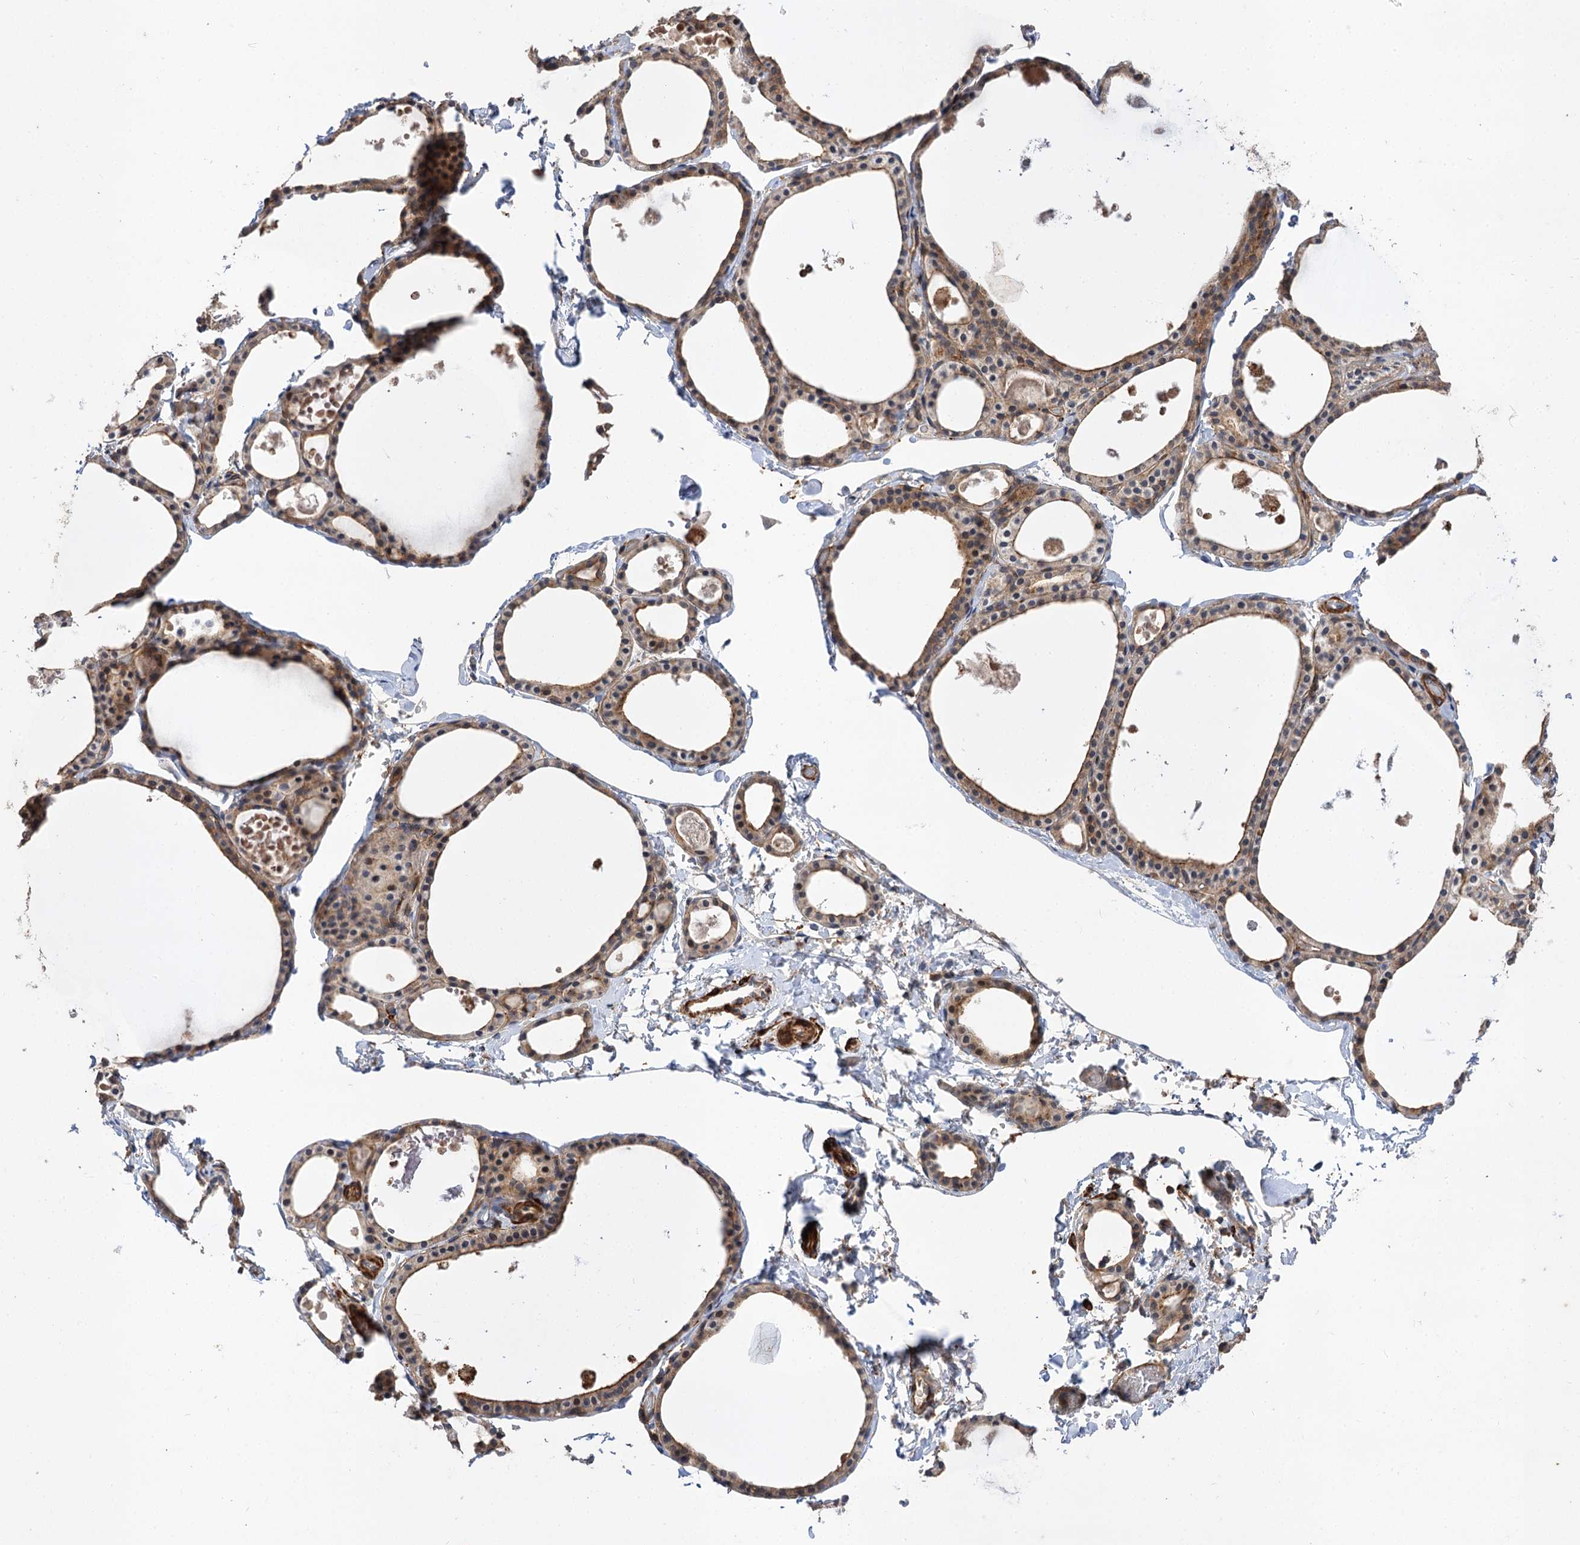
{"staining": {"intensity": "moderate", "quantity": ">75%", "location": "cytoplasmic/membranous"}, "tissue": "thyroid gland", "cell_type": "Glandular cells", "image_type": "normal", "snomed": [{"axis": "morphology", "description": "Normal tissue, NOS"}, {"axis": "topography", "description": "Thyroid gland"}], "caption": "DAB (3,3'-diaminobenzidine) immunohistochemical staining of normal human thyroid gland exhibits moderate cytoplasmic/membranous protein expression in about >75% of glandular cells. The protein is shown in brown color, while the nuclei are stained blue.", "gene": "FBXW8", "patient": {"sex": "male", "age": 56}}